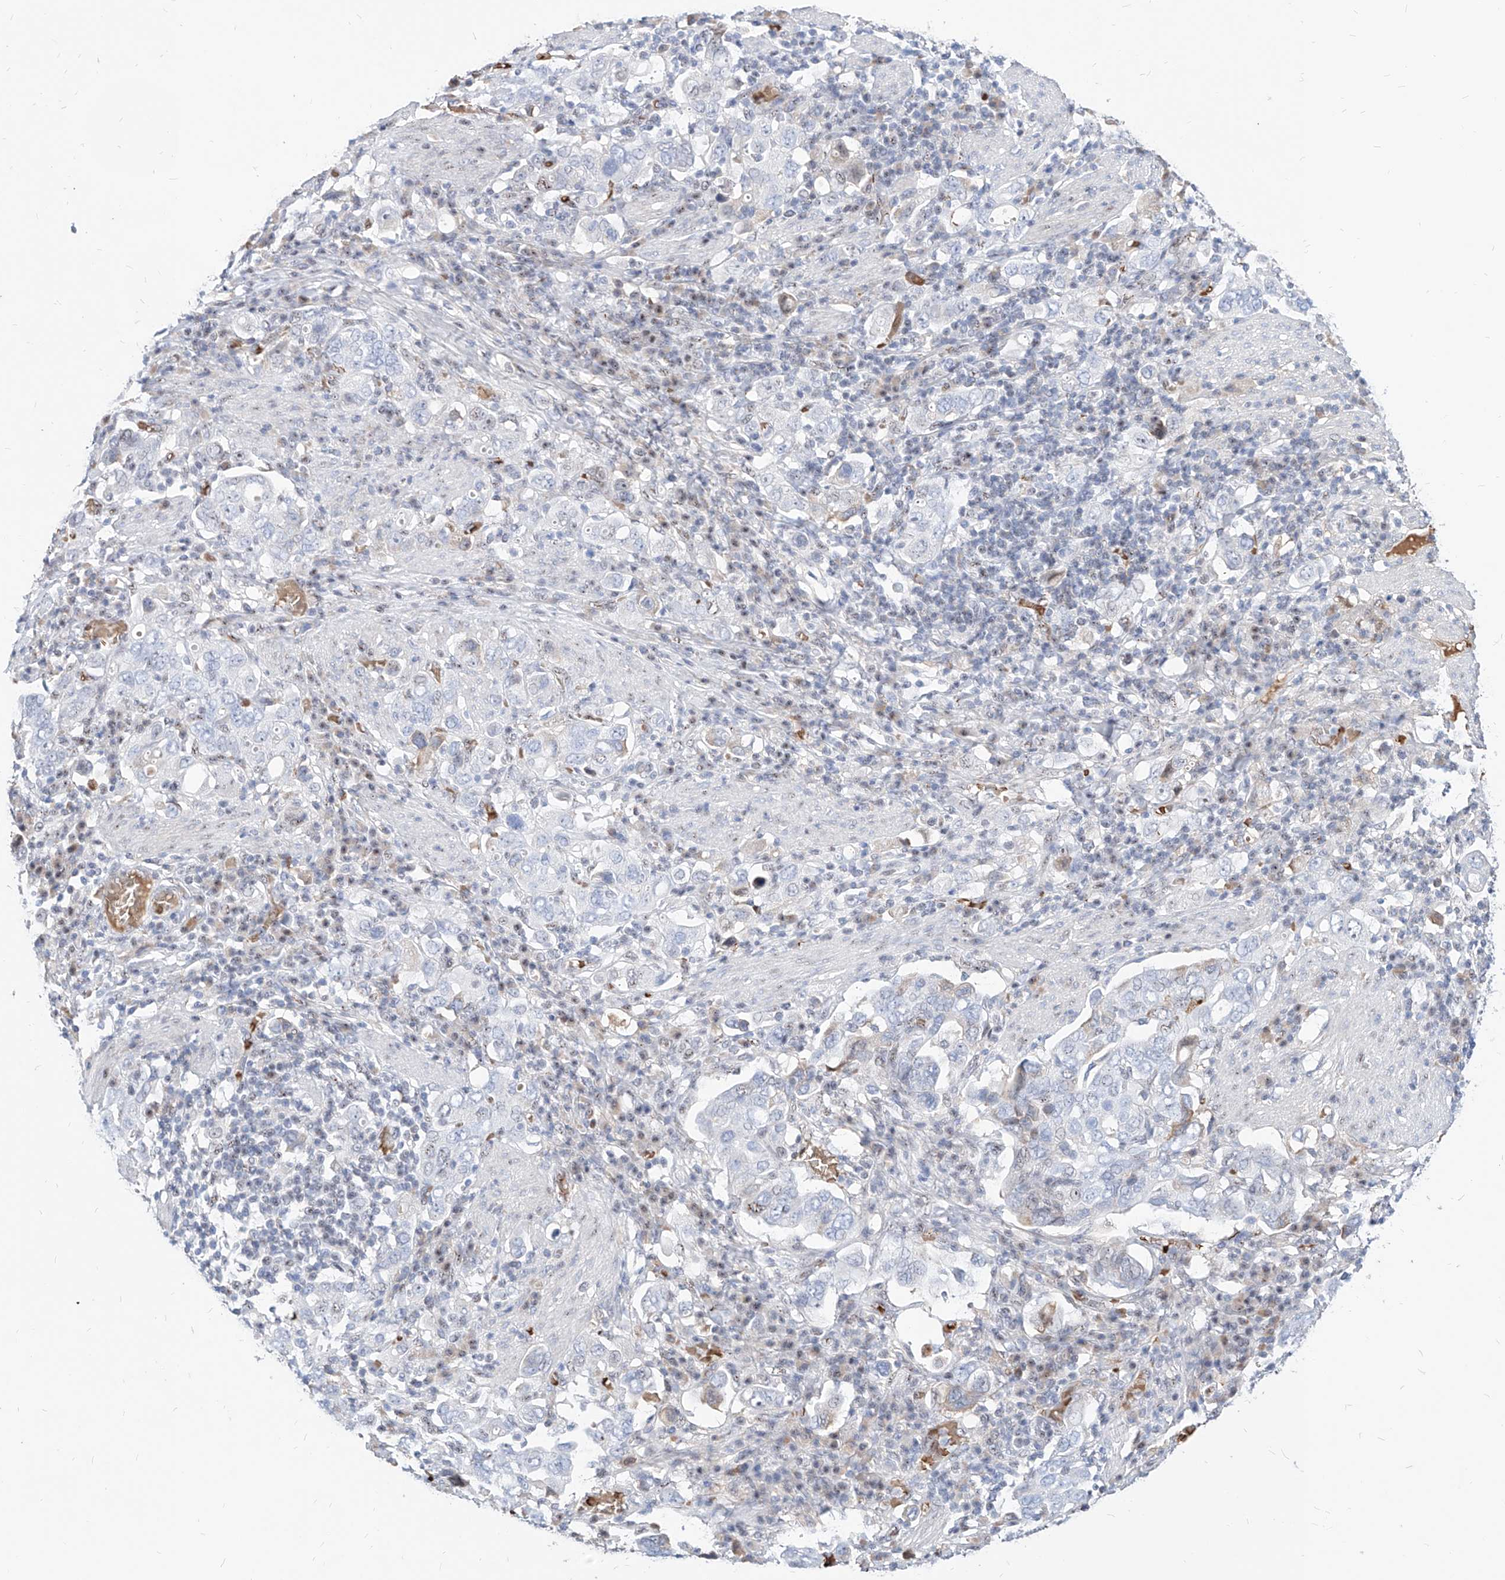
{"staining": {"intensity": "negative", "quantity": "none", "location": "none"}, "tissue": "stomach cancer", "cell_type": "Tumor cells", "image_type": "cancer", "snomed": [{"axis": "morphology", "description": "Adenocarcinoma, NOS"}, {"axis": "topography", "description": "Stomach, upper"}], "caption": "The micrograph displays no staining of tumor cells in stomach adenocarcinoma. The staining was performed using DAB to visualize the protein expression in brown, while the nuclei were stained in blue with hematoxylin (Magnification: 20x).", "gene": "ZFP42", "patient": {"sex": "male", "age": 62}}